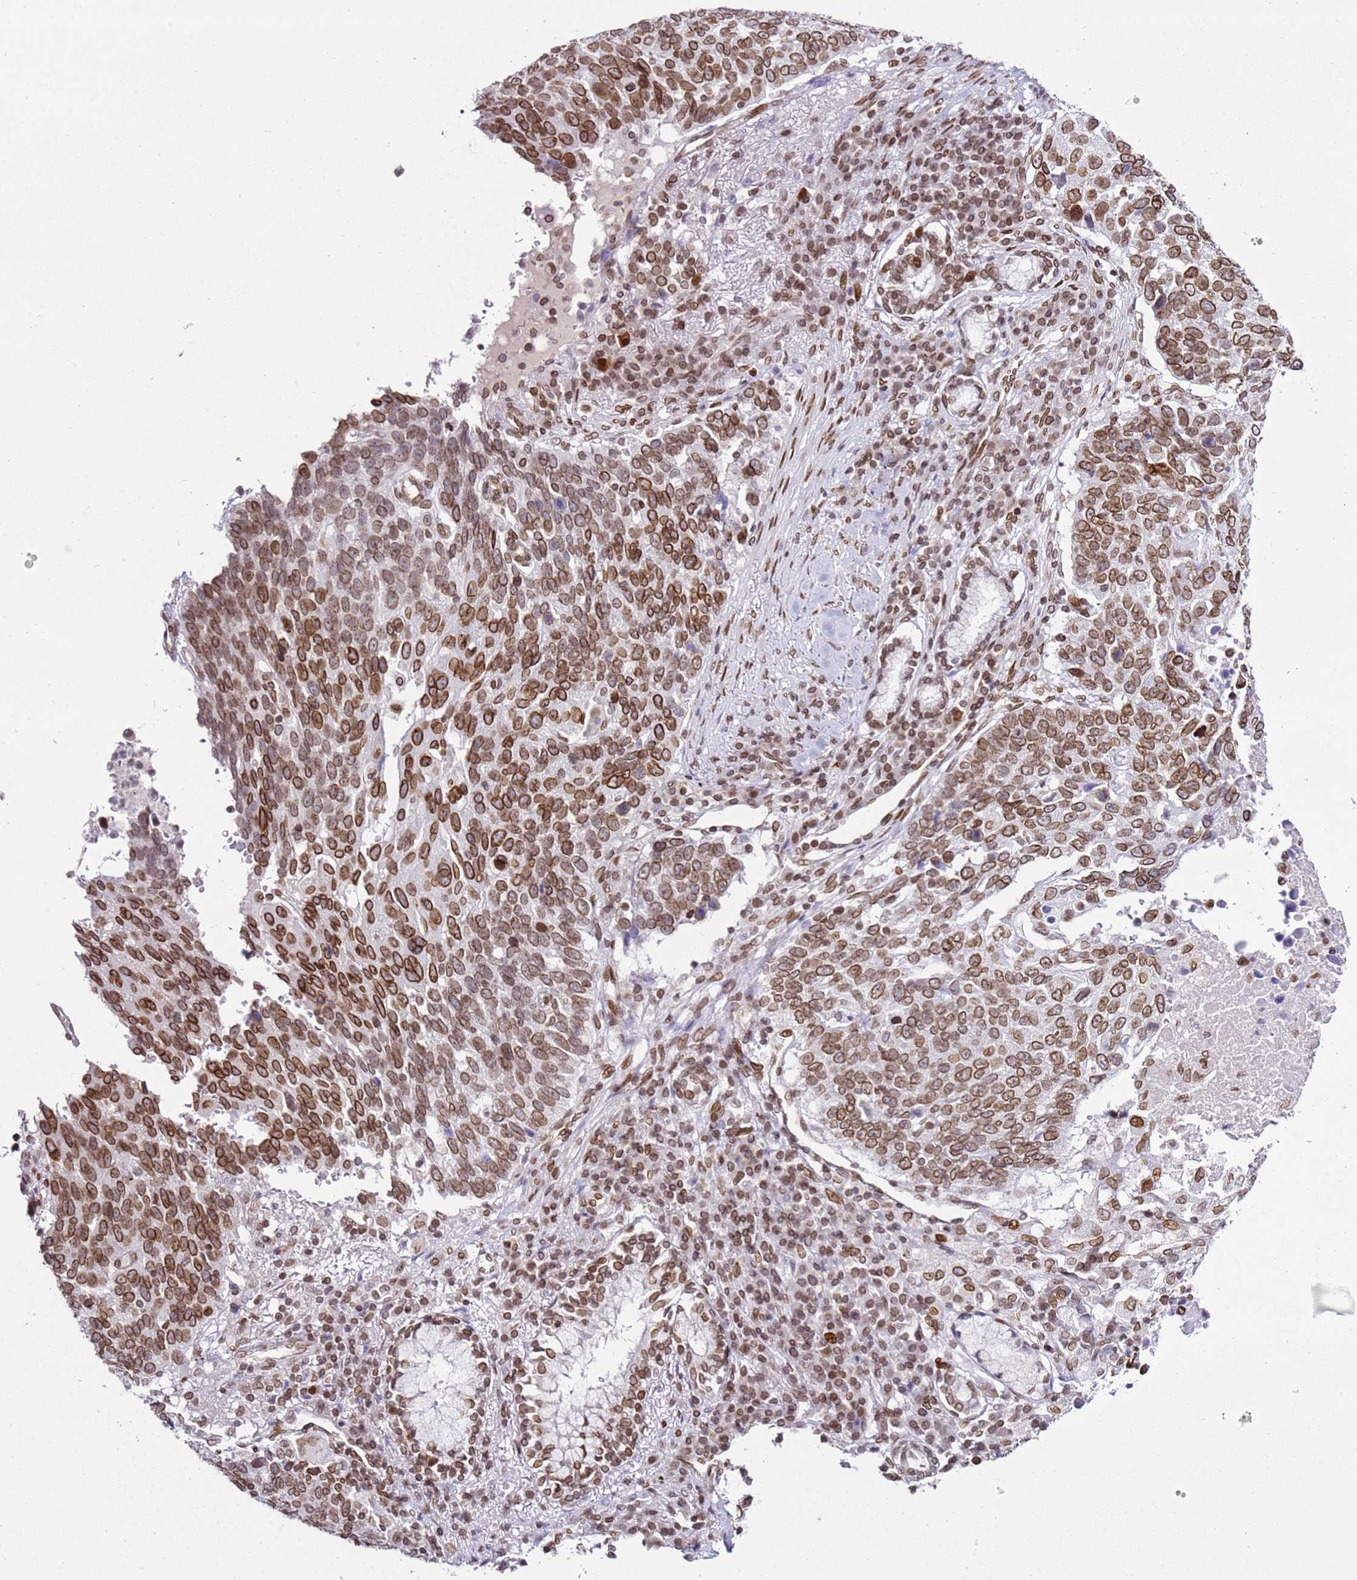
{"staining": {"intensity": "strong", "quantity": ">75%", "location": "cytoplasmic/membranous,nuclear"}, "tissue": "lung cancer", "cell_type": "Tumor cells", "image_type": "cancer", "snomed": [{"axis": "morphology", "description": "Squamous cell carcinoma, NOS"}, {"axis": "topography", "description": "Lung"}], "caption": "A histopathology image of human lung cancer stained for a protein shows strong cytoplasmic/membranous and nuclear brown staining in tumor cells.", "gene": "POU6F1", "patient": {"sex": "male", "age": 66}}